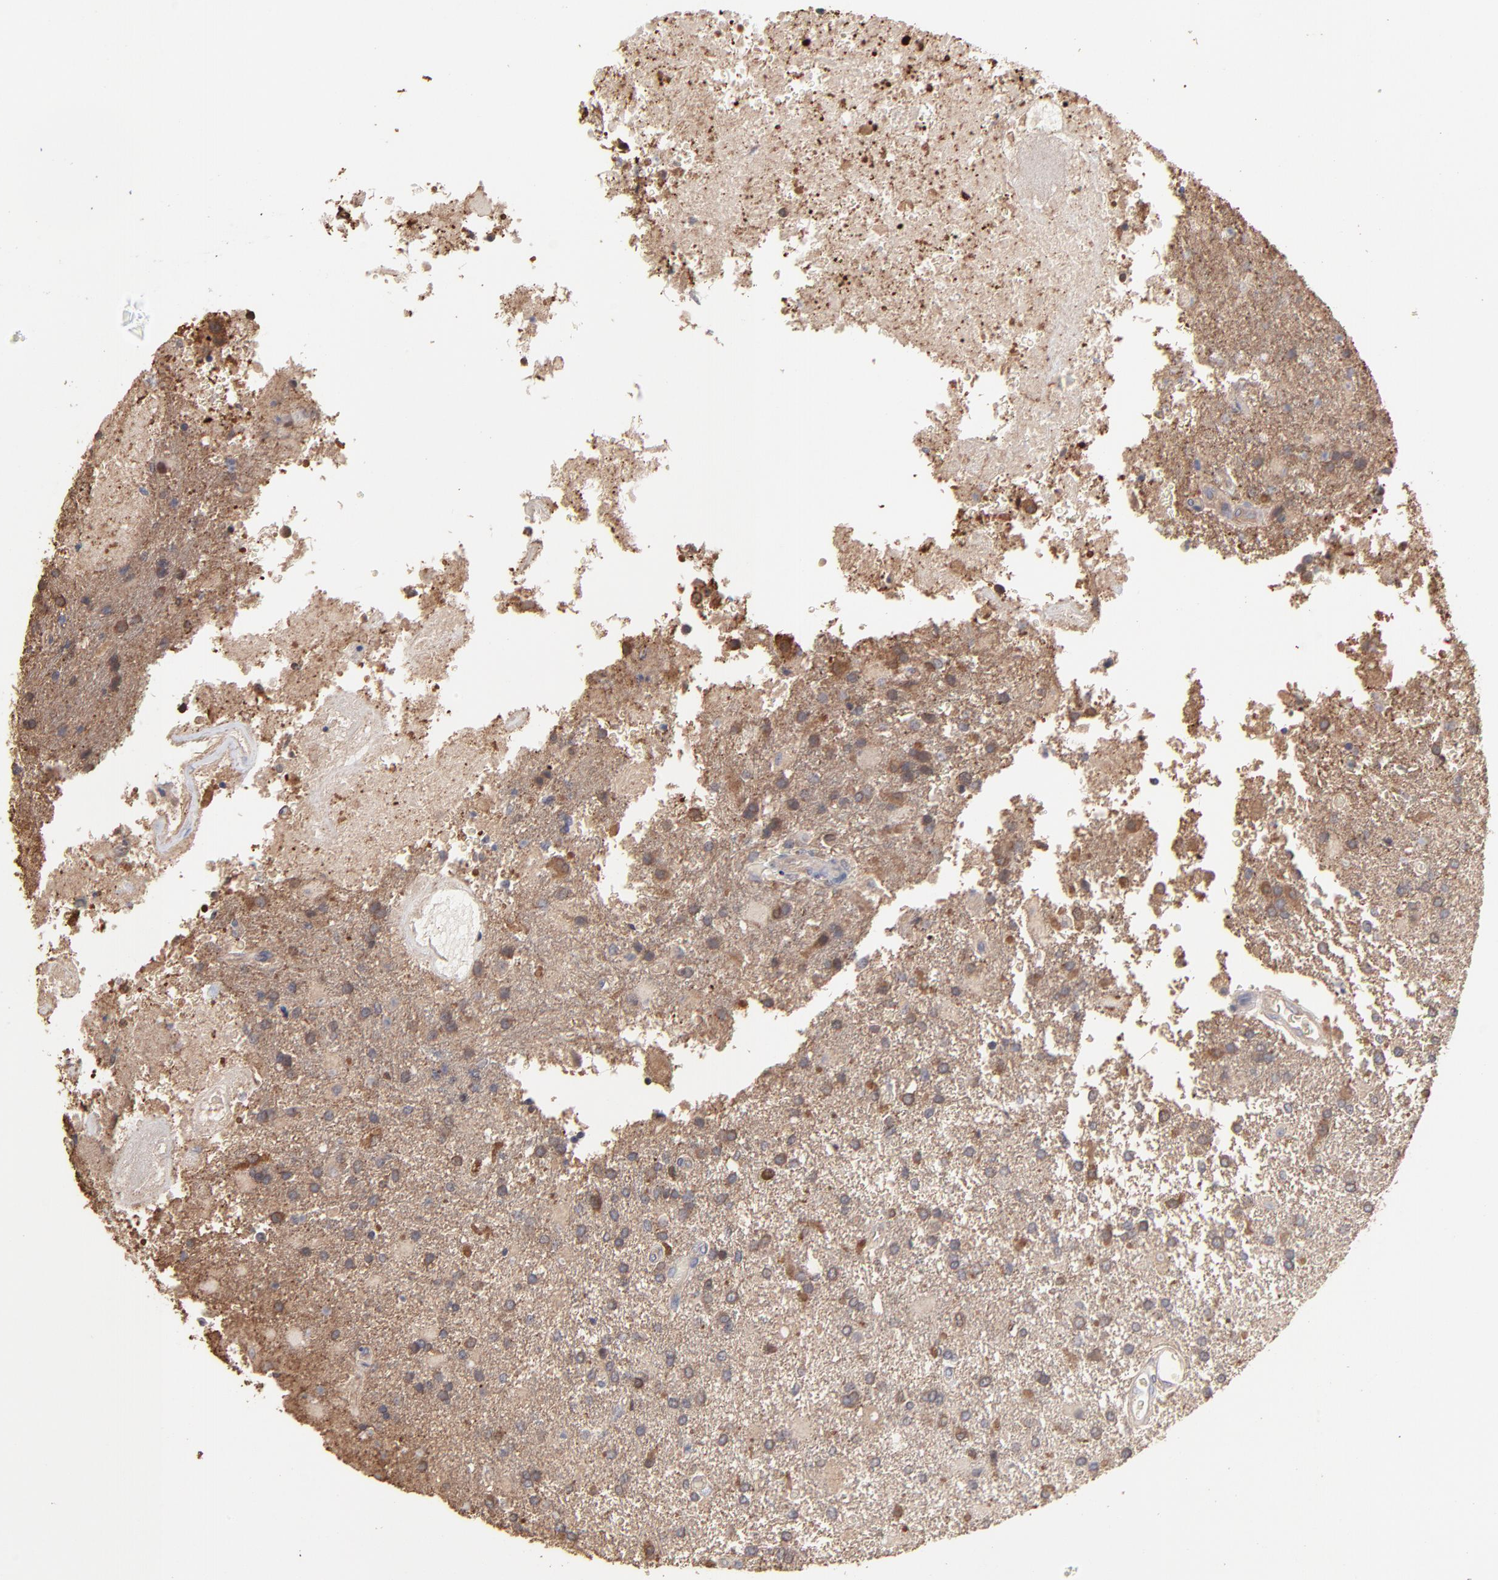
{"staining": {"intensity": "moderate", "quantity": "25%-75%", "location": "cytoplasmic/membranous"}, "tissue": "glioma", "cell_type": "Tumor cells", "image_type": "cancer", "snomed": [{"axis": "morphology", "description": "Glioma, malignant, High grade"}, {"axis": "topography", "description": "Cerebral cortex"}], "caption": "Glioma stained with immunohistochemistry (IHC) shows moderate cytoplasmic/membranous staining in approximately 25%-75% of tumor cells.", "gene": "TANGO2", "patient": {"sex": "male", "age": 79}}